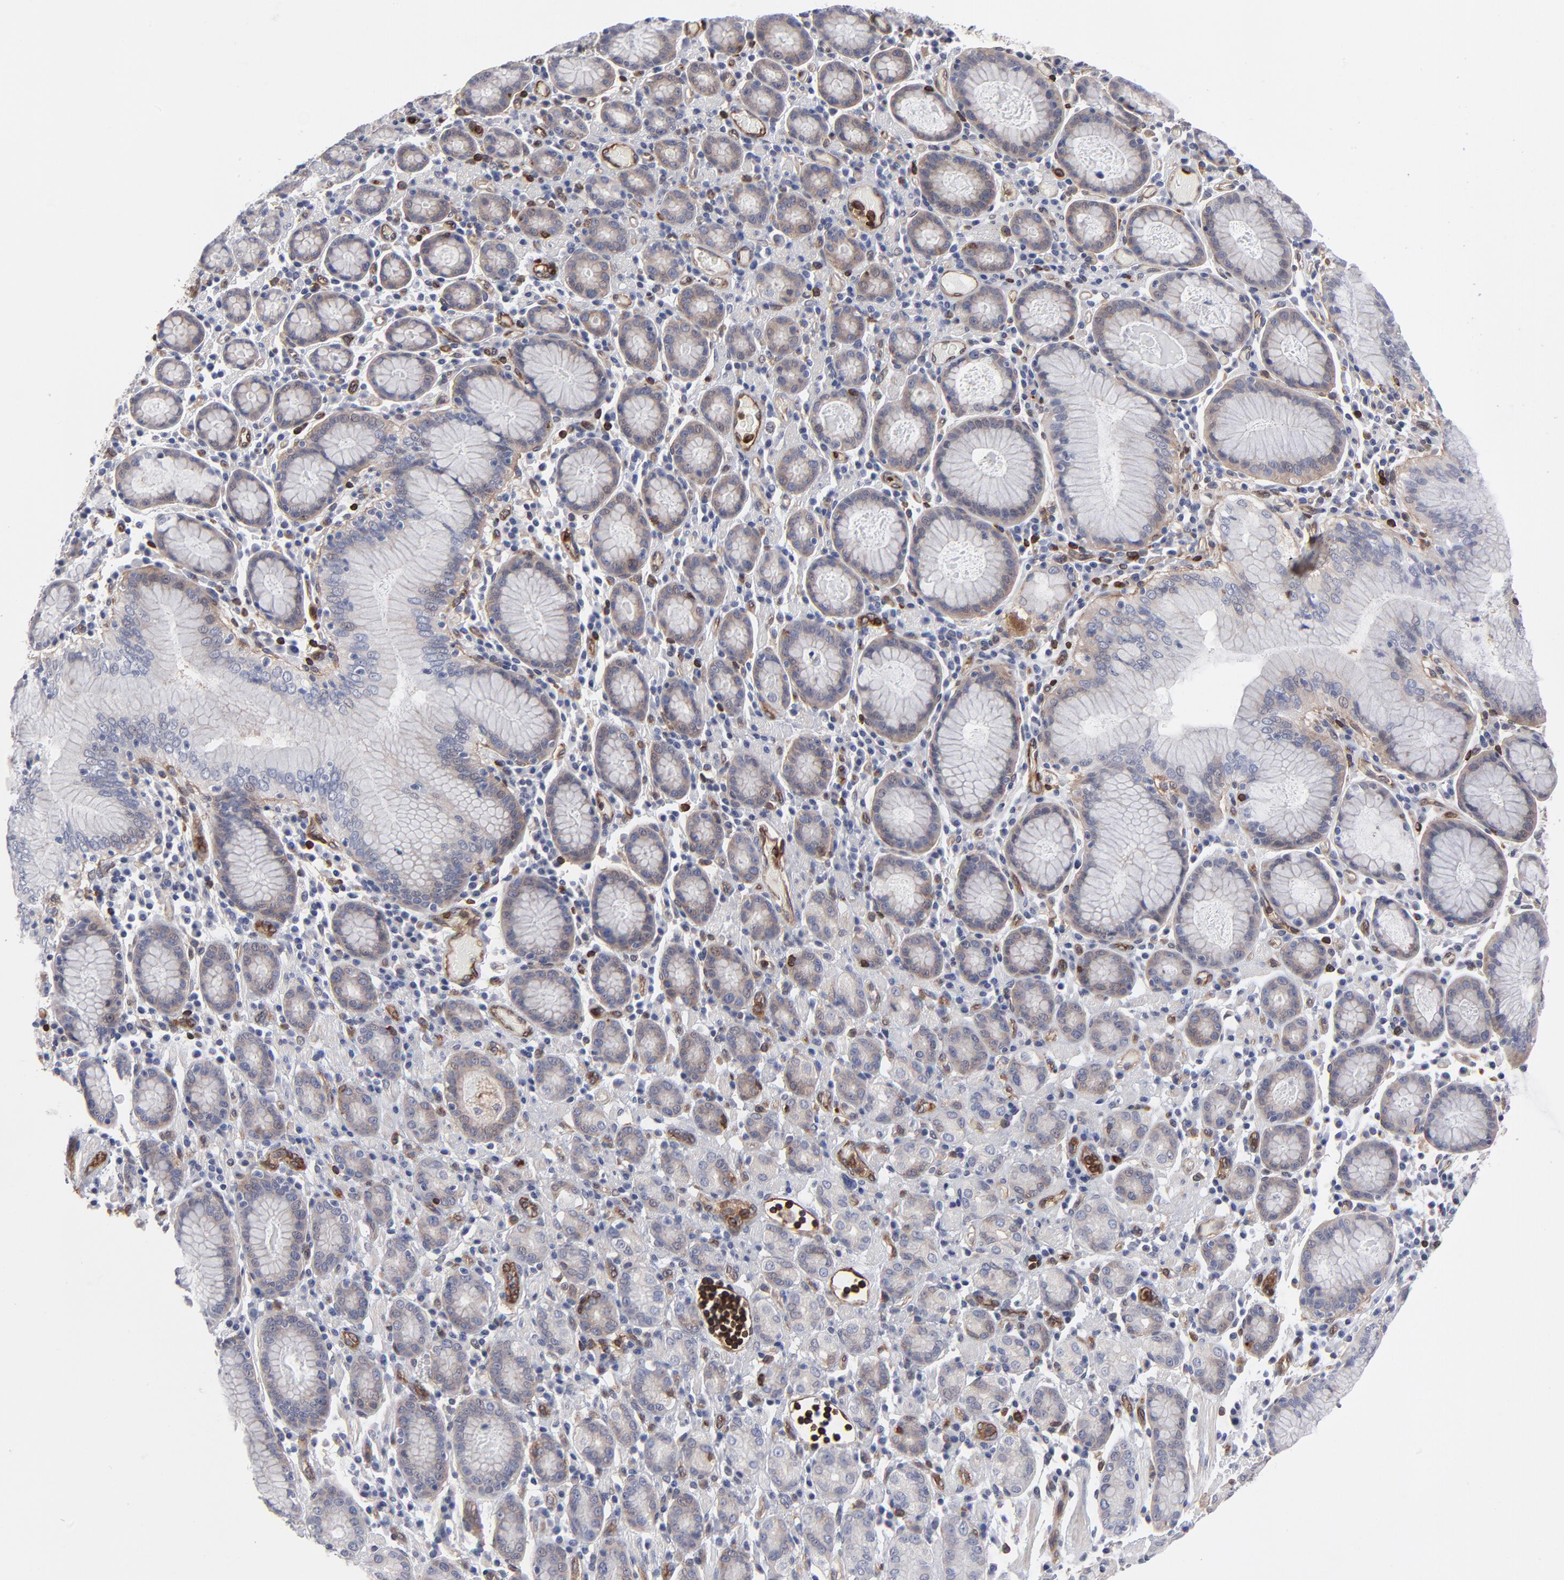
{"staining": {"intensity": "weak", "quantity": "25%-75%", "location": "cytoplasmic/membranous"}, "tissue": "stomach cancer", "cell_type": "Tumor cells", "image_type": "cancer", "snomed": [{"axis": "morphology", "description": "Adenocarcinoma, NOS"}, {"axis": "topography", "description": "Stomach, lower"}], "caption": "Immunohistochemistry (IHC) micrograph of stomach cancer stained for a protein (brown), which demonstrates low levels of weak cytoplasmic/membranous expression in approximately 25%-75% of tumor cells.", "gene": "PXN", "patient": {"sex": "male", "age": 88}}